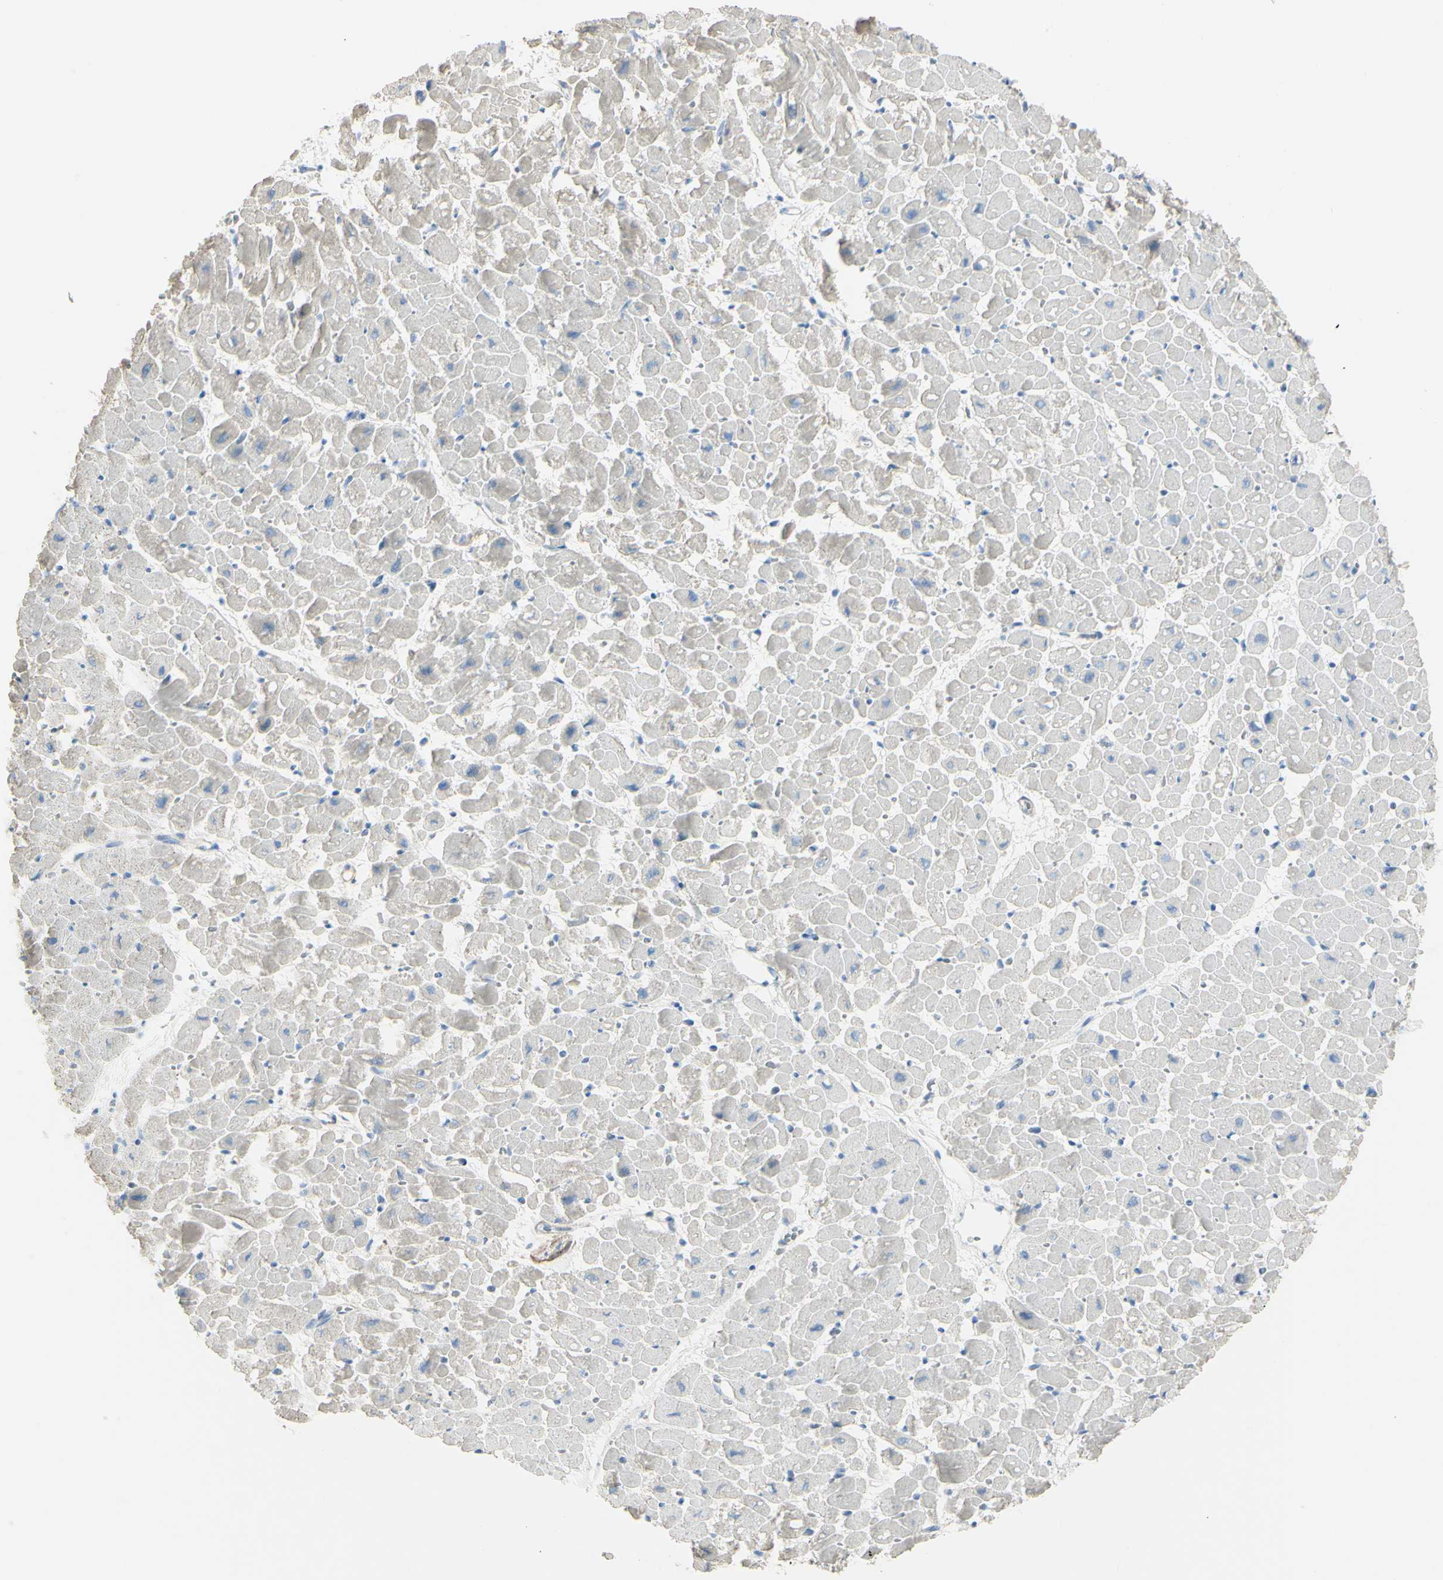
{"staining": {"intensity": "negative", "quantity": "none", "location": "none"}, "tissue": "heart muscle", "cell_type": "Cardiomyocytes", "image_type": "normal", "snomed": [{"axis": "morphology", "description": "Normal tissue, NOS"}, {"axis": "topography", "description": "Heart"}], "caption": "High power microscopy photomicrograph of an immunohistochemistry photomicrograph of unremarkable heart muscle, revealing no significant expression in cardiomyocytes.", "gene": "NCBP2L", "patient": {"sex": "male", "age": 45}}